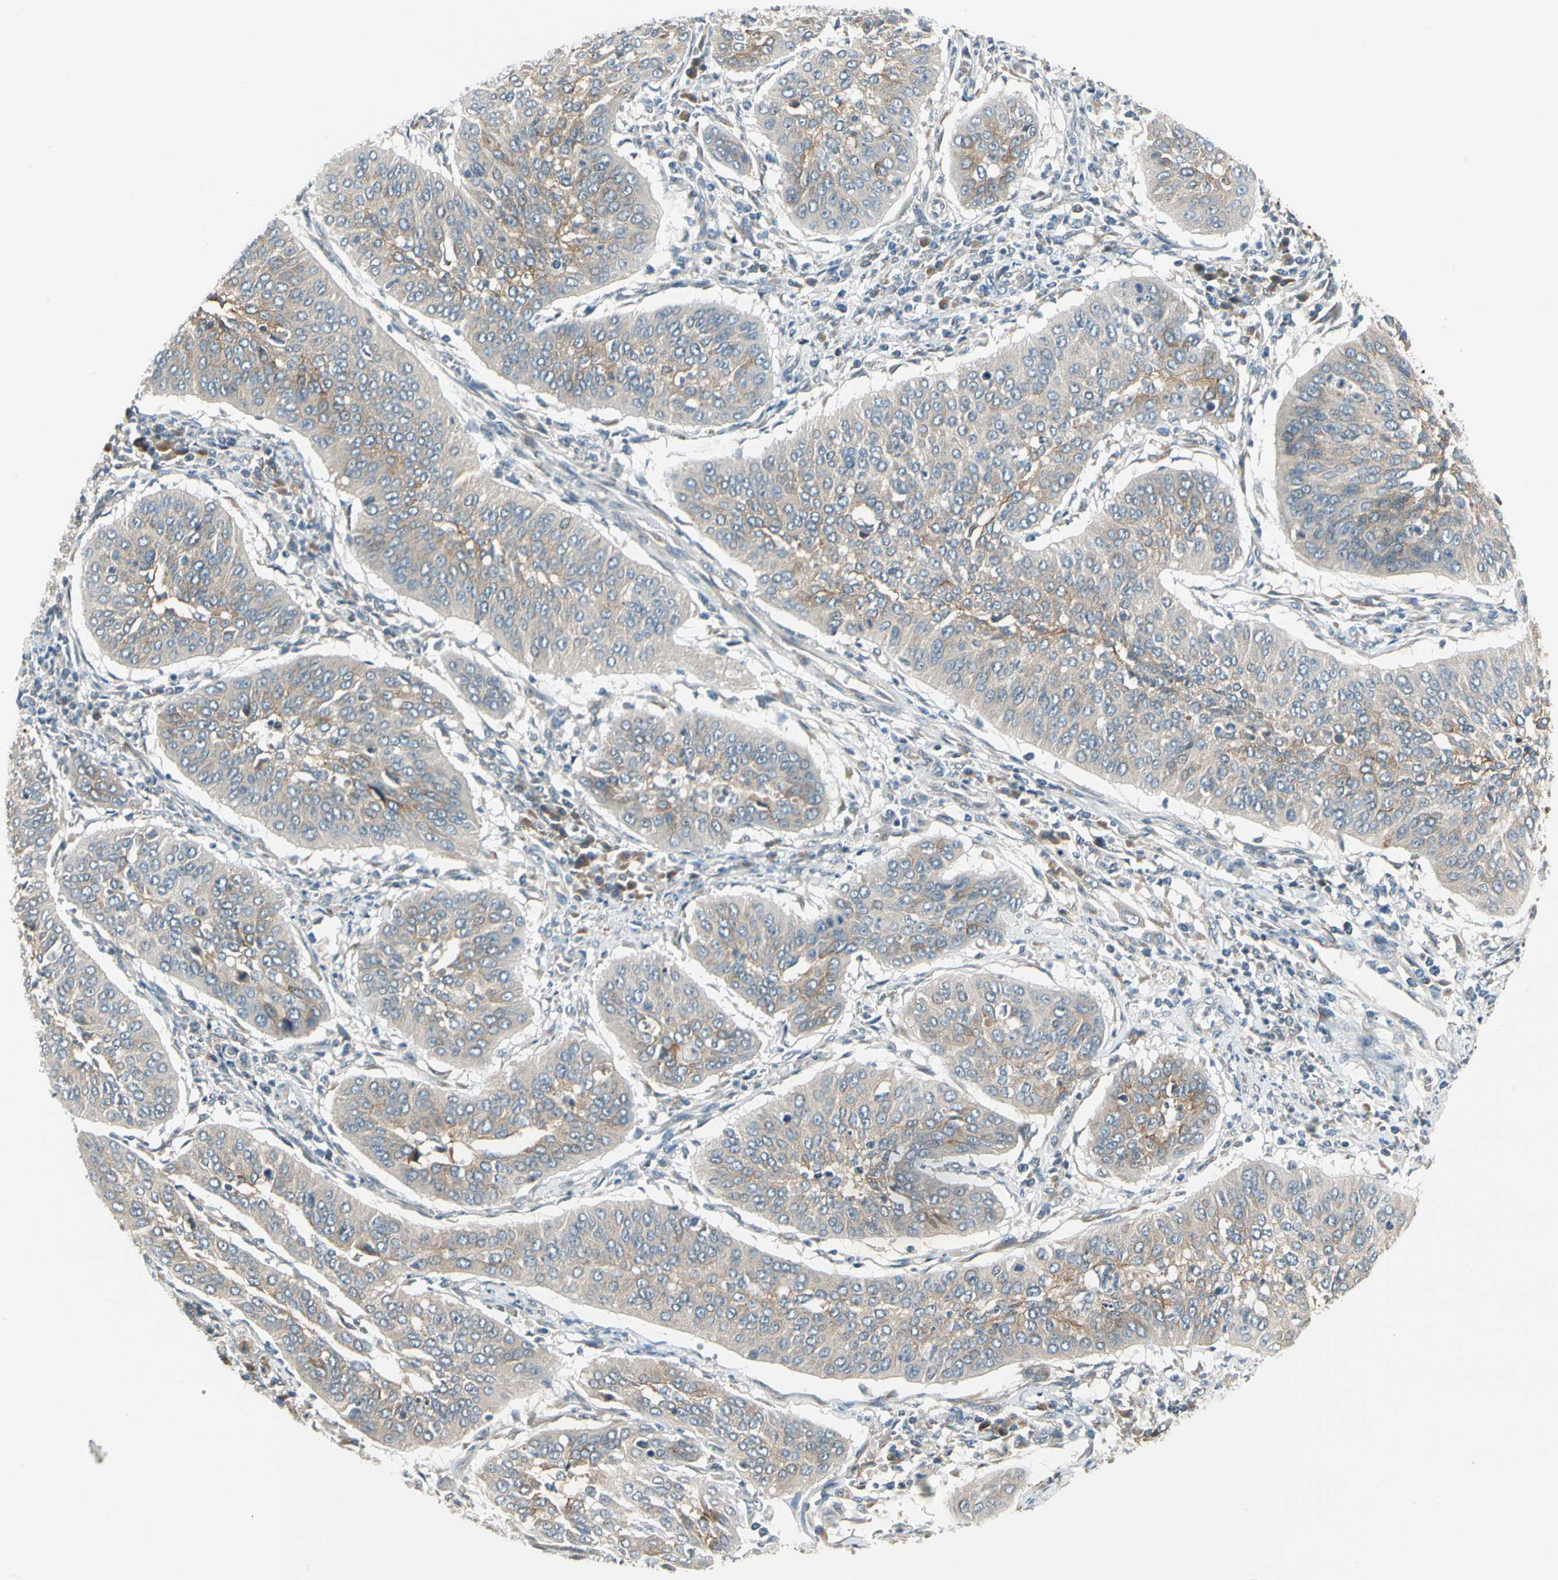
{"staining": {"intensity": "weak", "quantity": "25%-75%", "location": "cytoplasmic/membranous"}, "tissue": "cervical cancer", "cell_type": "Tumor cells", "image_type": "cancer", "snomed": [{"axis": "morphology", "description": "Normal tissue, NOS"}, {"axis": "morphology", "description": "Squamous cell carcinoma, NOS"}, {"axis": "topography", "description": "Cervix"}], "caption": "Tumor cells exhibit low levels of weak cytoplasmic/membranous expression in about 25%-75% of cells in cervical cancer. (DAB (3,3'-diaminobenzidine) = brown stain, brightfield microscopy at high magnification).", "gene": "BNIP1", "patient": {"sex": "female", "age": 39}}